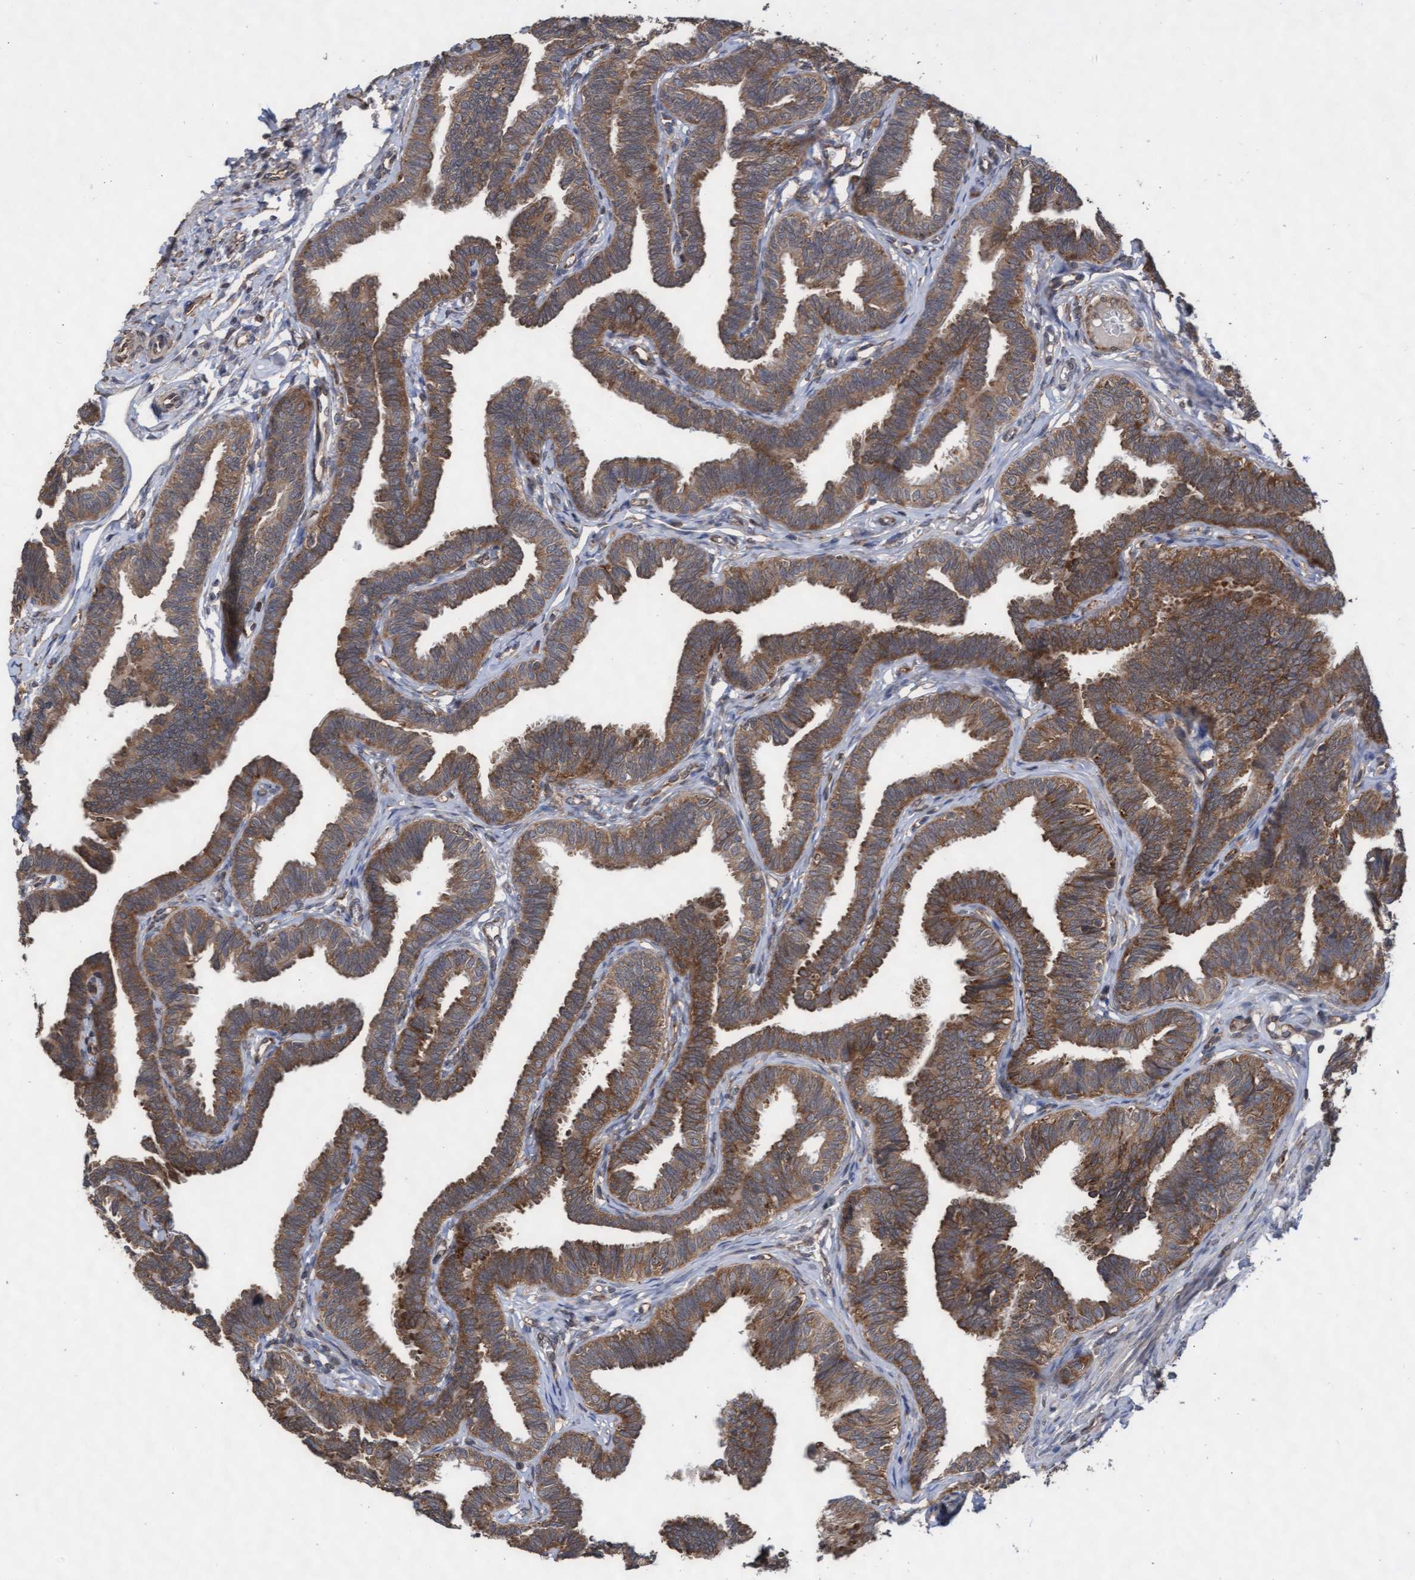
{"staining": {"intensity": "moderate", "quantity": ">75%", "location": "cytoplasmic/membranous"}, "tissue": "fallopian tube", "cell_type": "Glandular cells", "image_type": "normal", "snomed": [{"axis": "morphology", "description": "Normal tissue, NOS"}, {"axis": "topography", "description": "Fallopian tube"}, {"axis": "topography", "description": "Ovary"}], "caption": "A brown stain shows moderate cytoplasmic/membranous expression of a protein in glandular cells of benign human fallopian tube.", "gene": "ABCF2", "patient": {"sex": "female", "age": 23}}